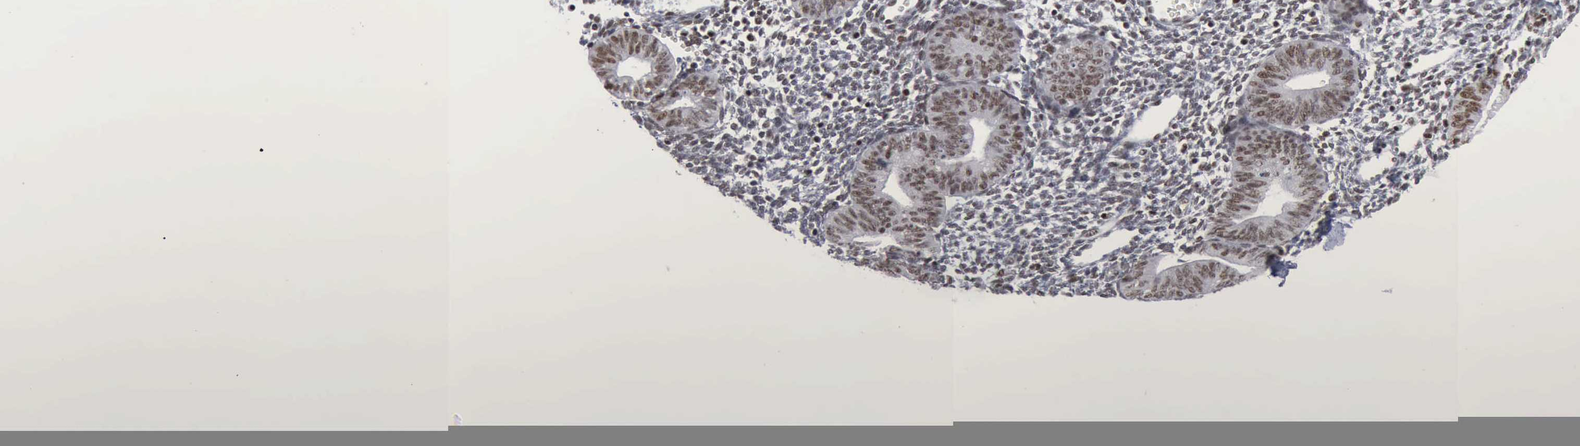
{"staining": {"intensity": "weak", "quantity": ">75%", "location": "nuclear"}, "tissue": "endometrium", "cell_type": "Cells in endometrial stroma", "image_type": "normal", "snomed": [{"axis": "morphology", "description": "Normal tissue, NOS"}, {"axis": "topography", "description": "Endometrium"}], "caption": "A high-resolution image shows immunohistochemistry (IHC) staining of unremarkable endometrium, which reveals weak nuclear staining in about >75% of cells in endometrial stroma.", "gene": "XPA", "patient": {"sex": "female", "age": 61}}